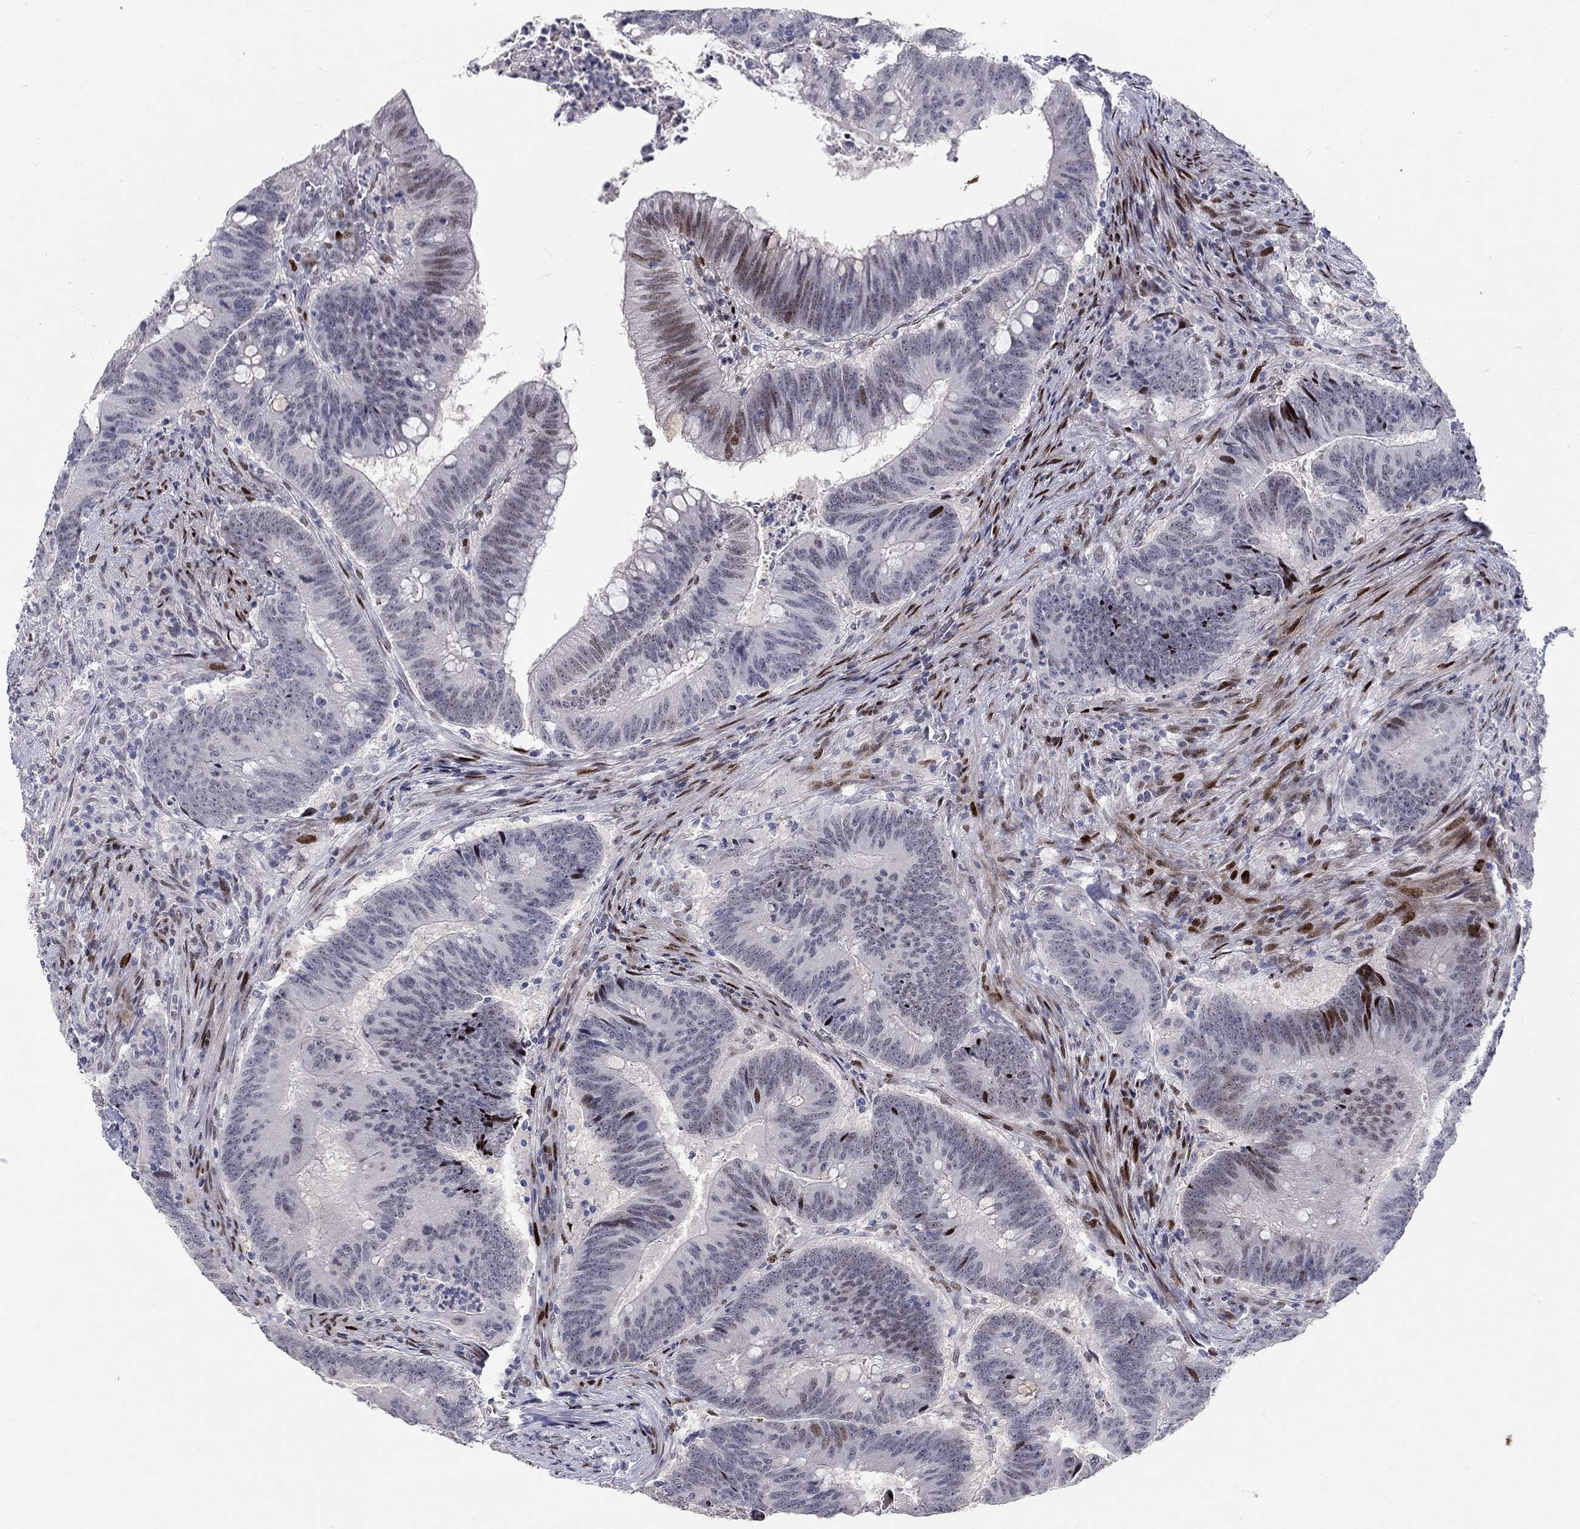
{"staining": {"intensity": "strong", "quantity": "25%-75%", "location": "nuclear"}, "tissue": "colorectal cancer", "cell_type": "Tumor cells", "image_type": "cancer", "snomed": [{"axis": "morphology", "description": "Adenocarcinoma, NOS"}, {"axis": "topography", "description": "Colon"}], "caption": "A photomicrograph showing strong nuclear staining in about 25%-75% of tumor cells in adenocarcinoma (colorectal), as visualized by brown immunohistochemical staining.", "gene": "RAPGEF5", "patient": {"sex": "female", "age": 87}}